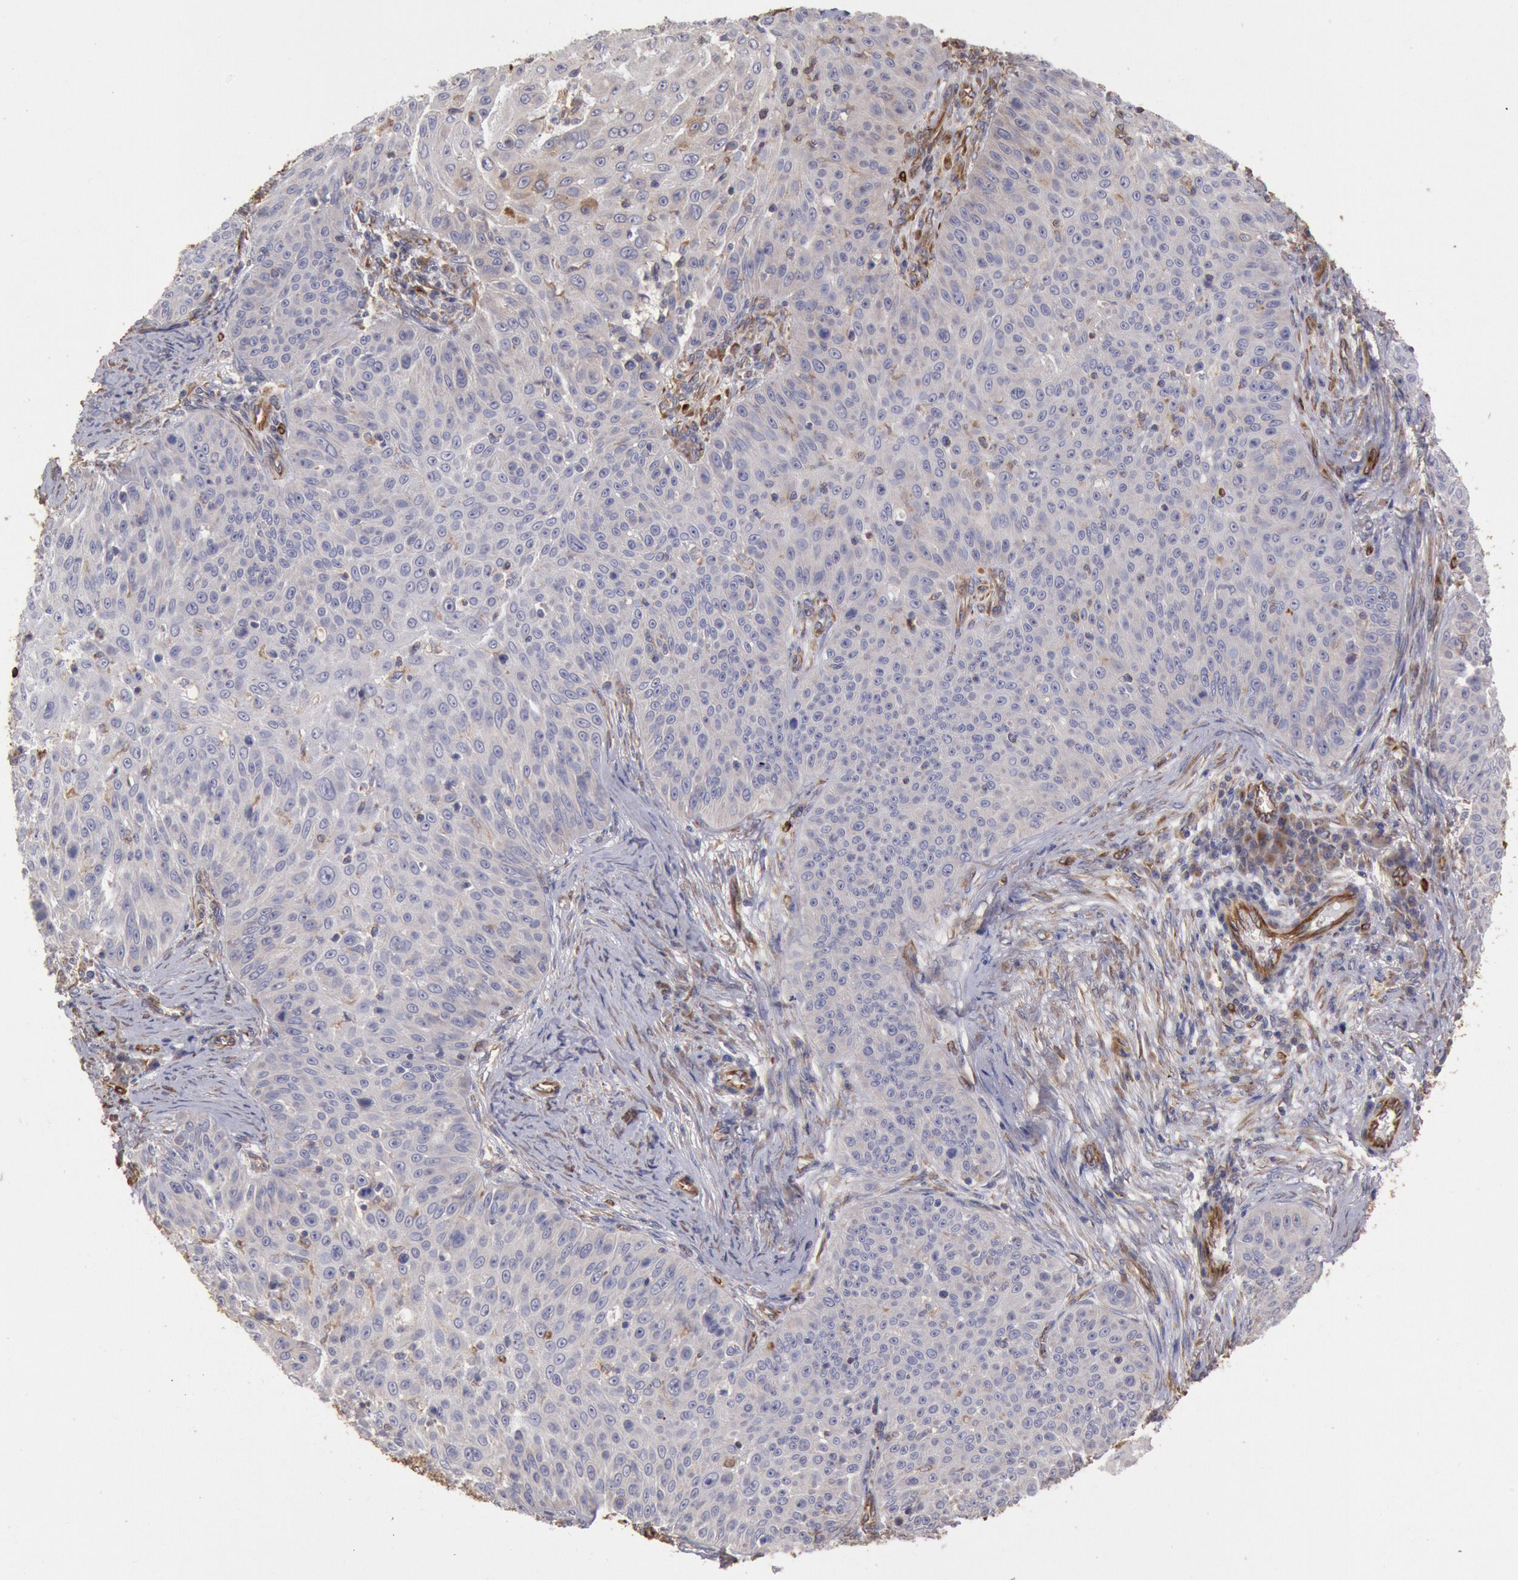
{"staining": {"intensity": "weak", "quantity": "<25%", "location": "cytoplasmic/membranous"}, "tissue": "skin cancer", "cell_type": "Tumor cells", "image_type": "cancer", "snomed": [{"axis": "morphology", "description": "Squamous cell carcinoma, NOS"}, {"axis": "topography", "description": "Skin"}], "caption": "An immunohistochemistry (IHC) photomicrograph of skin squamous cell carcinoma is shown. There is no staining in tumor cells of skin squamous cell carcinoma.", "gene": "RNF139", "patient": {"sex": "male", "age": 82}}